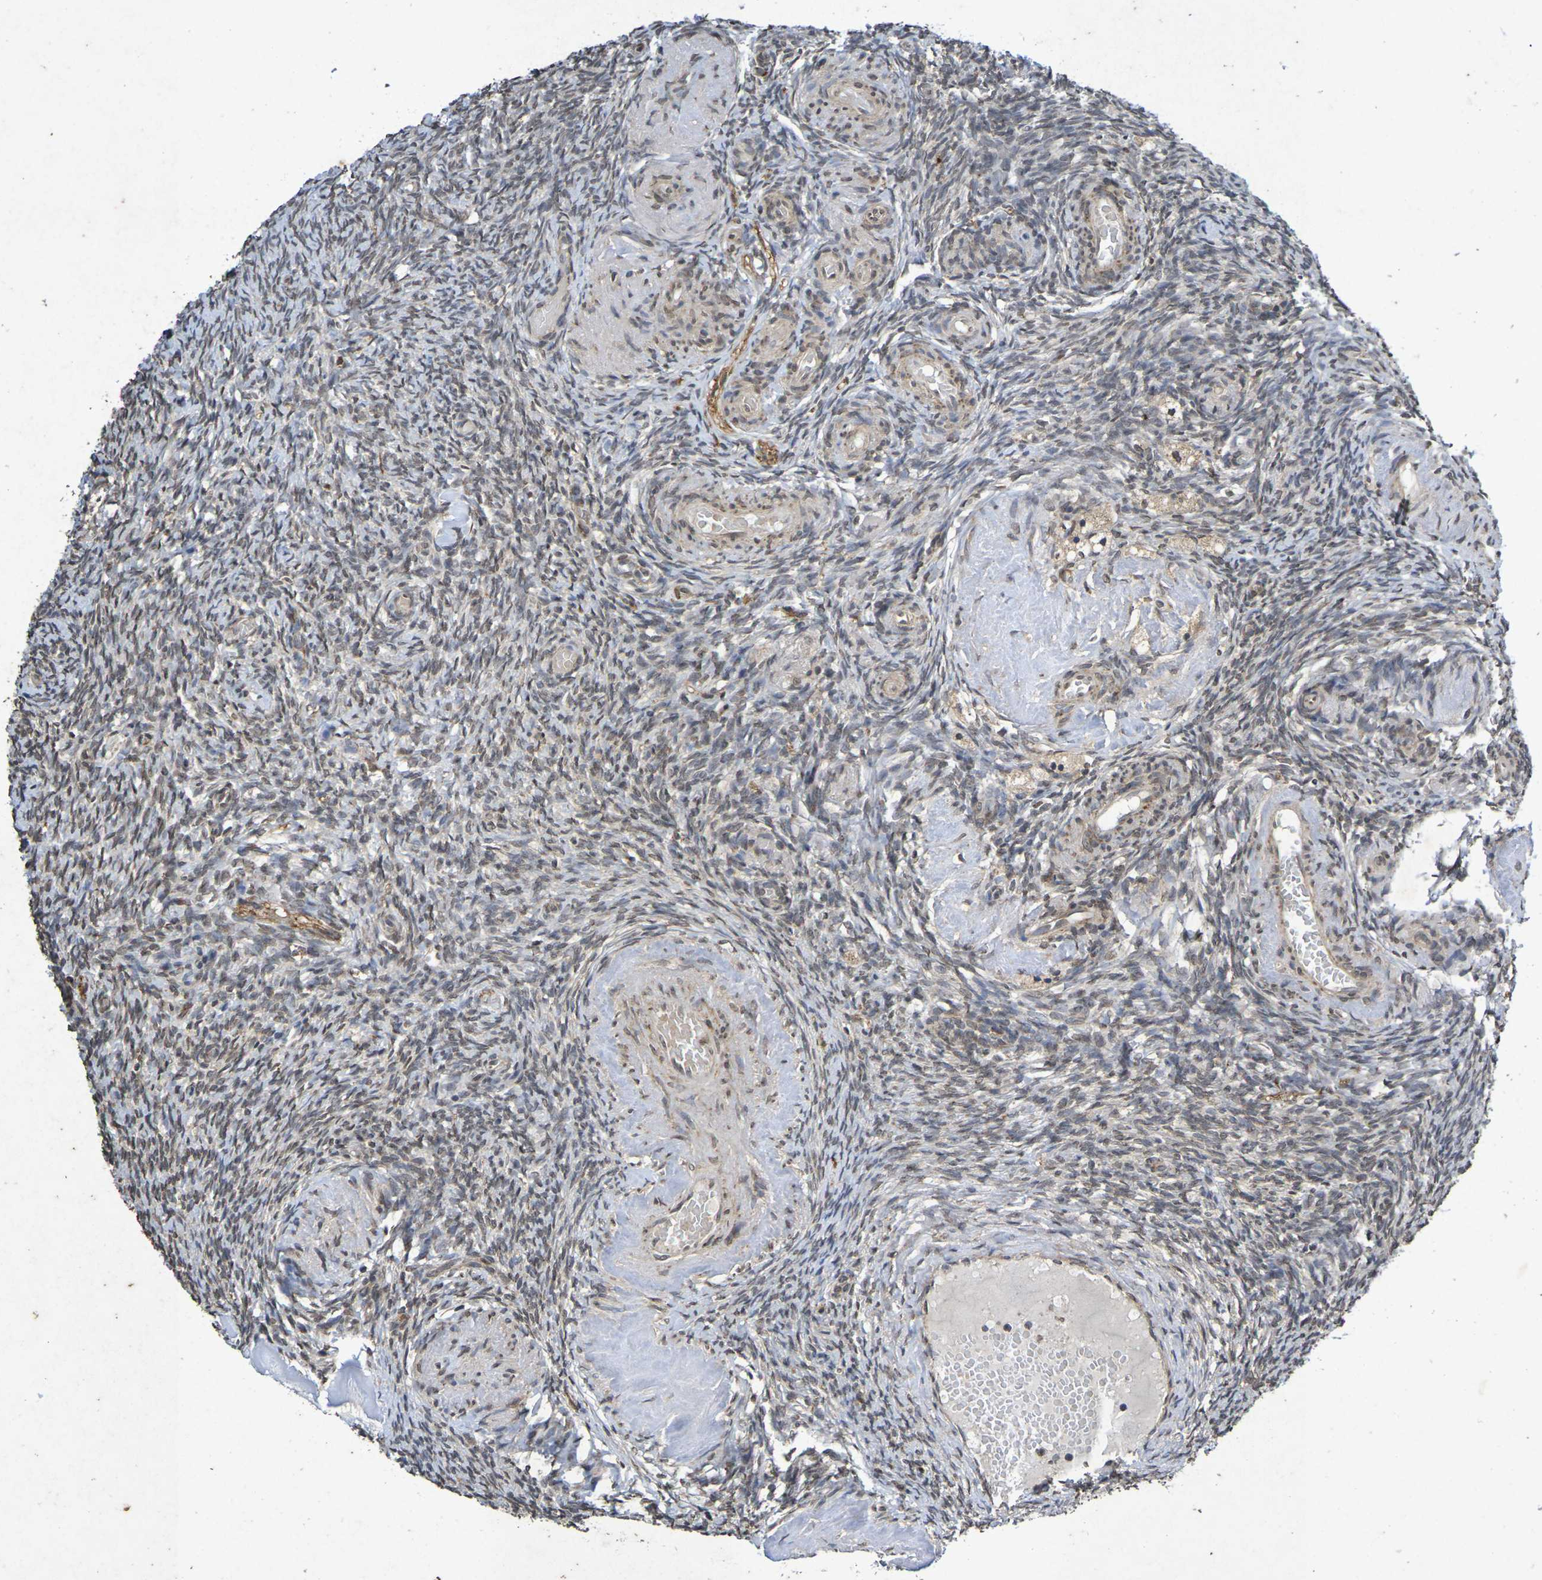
{"staining": {"intensity": "moderate", "quantity": "25%-75%", "location": "cytoplasmic/membranous,nuclear"}, "tissue": "ovary", "cell_type": "Ovarian stroma cells", "image_type": "normal", "snomed": [{"axis": "morphology", "description": "Normal tissue, NOS"}, {"axis": "topography", "description": "Ovary"}], "caption": "Ovarian stroma cells demonstrate medium levels of moderate cytoplasmic/membranous,nuclear staining in approximately 25%-75% of cells in benign human ovary.", "gene": "GUCY1A2", "patient": {"sex": "female", "age": 60}}